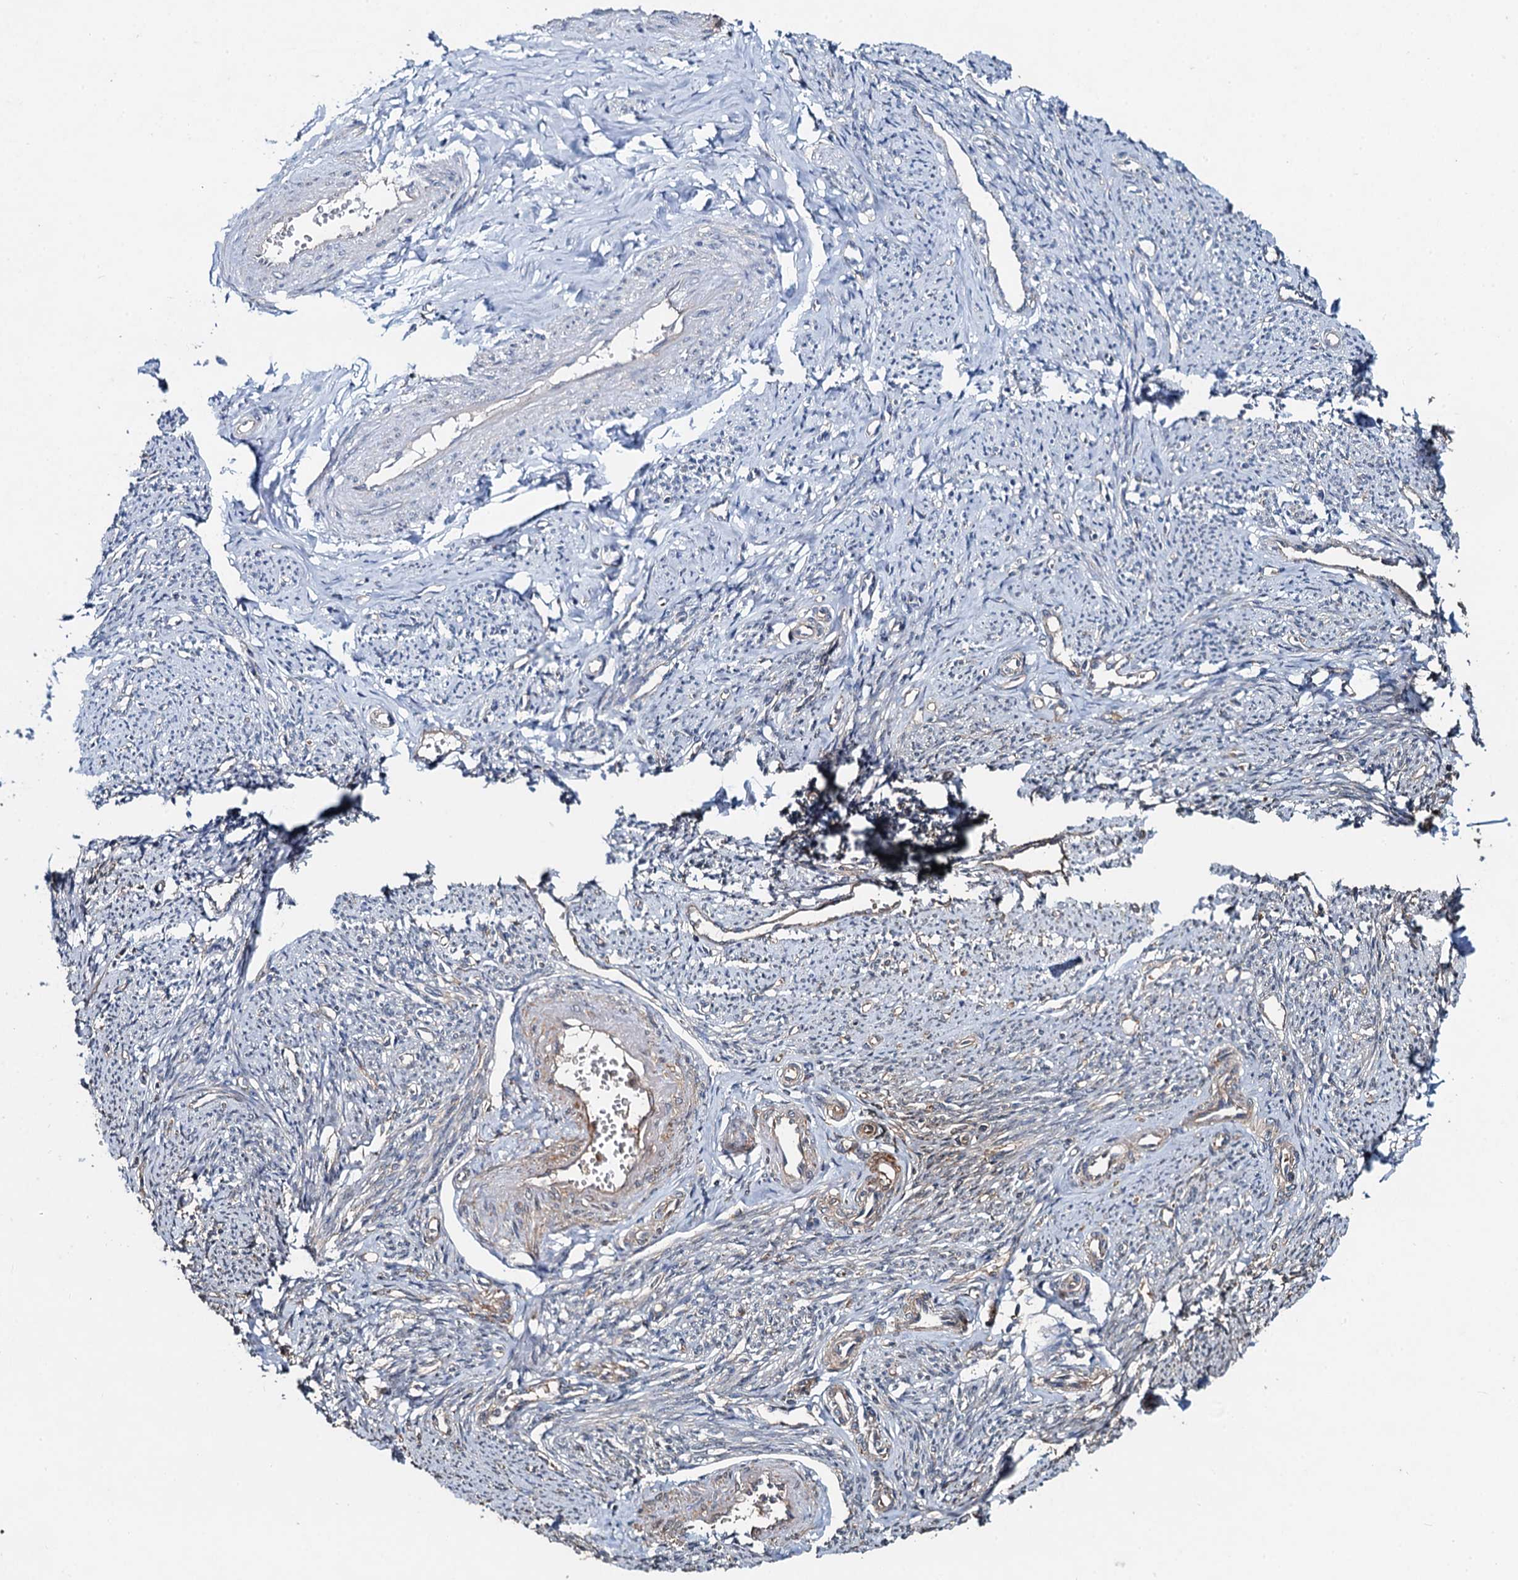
{"staining": {"intensity": "weak", "quantity": "25%-75%", "location": "cytoplasmic/membranous"}, "tissue": "smooth muscle", "cell_type": "Smooth muscle cells", "image_type": "normal", "snomed": [{"axis": "morphology", "description": "Normal tissue, NOS"}, {"axis": "topography", "description": "Smooth muscle"}, {"axis": "topography", "description": "Uterus"}], "caption": "A high-resolution photomicrograph shows immunohistochemistry staining of benign smooth muscle, which demonstrates weak cytoplasmic/membranous positivity in approximately 25%-75% of smooth muscle cells. The staining was performed using DAB (3,3'-diaminobenzidine), with brown indicating positive protein expression. Nuclei are stained blue with hematoxylin.", "gene": "SNAP29", "patient": {"sex": "female", "age": 59}}